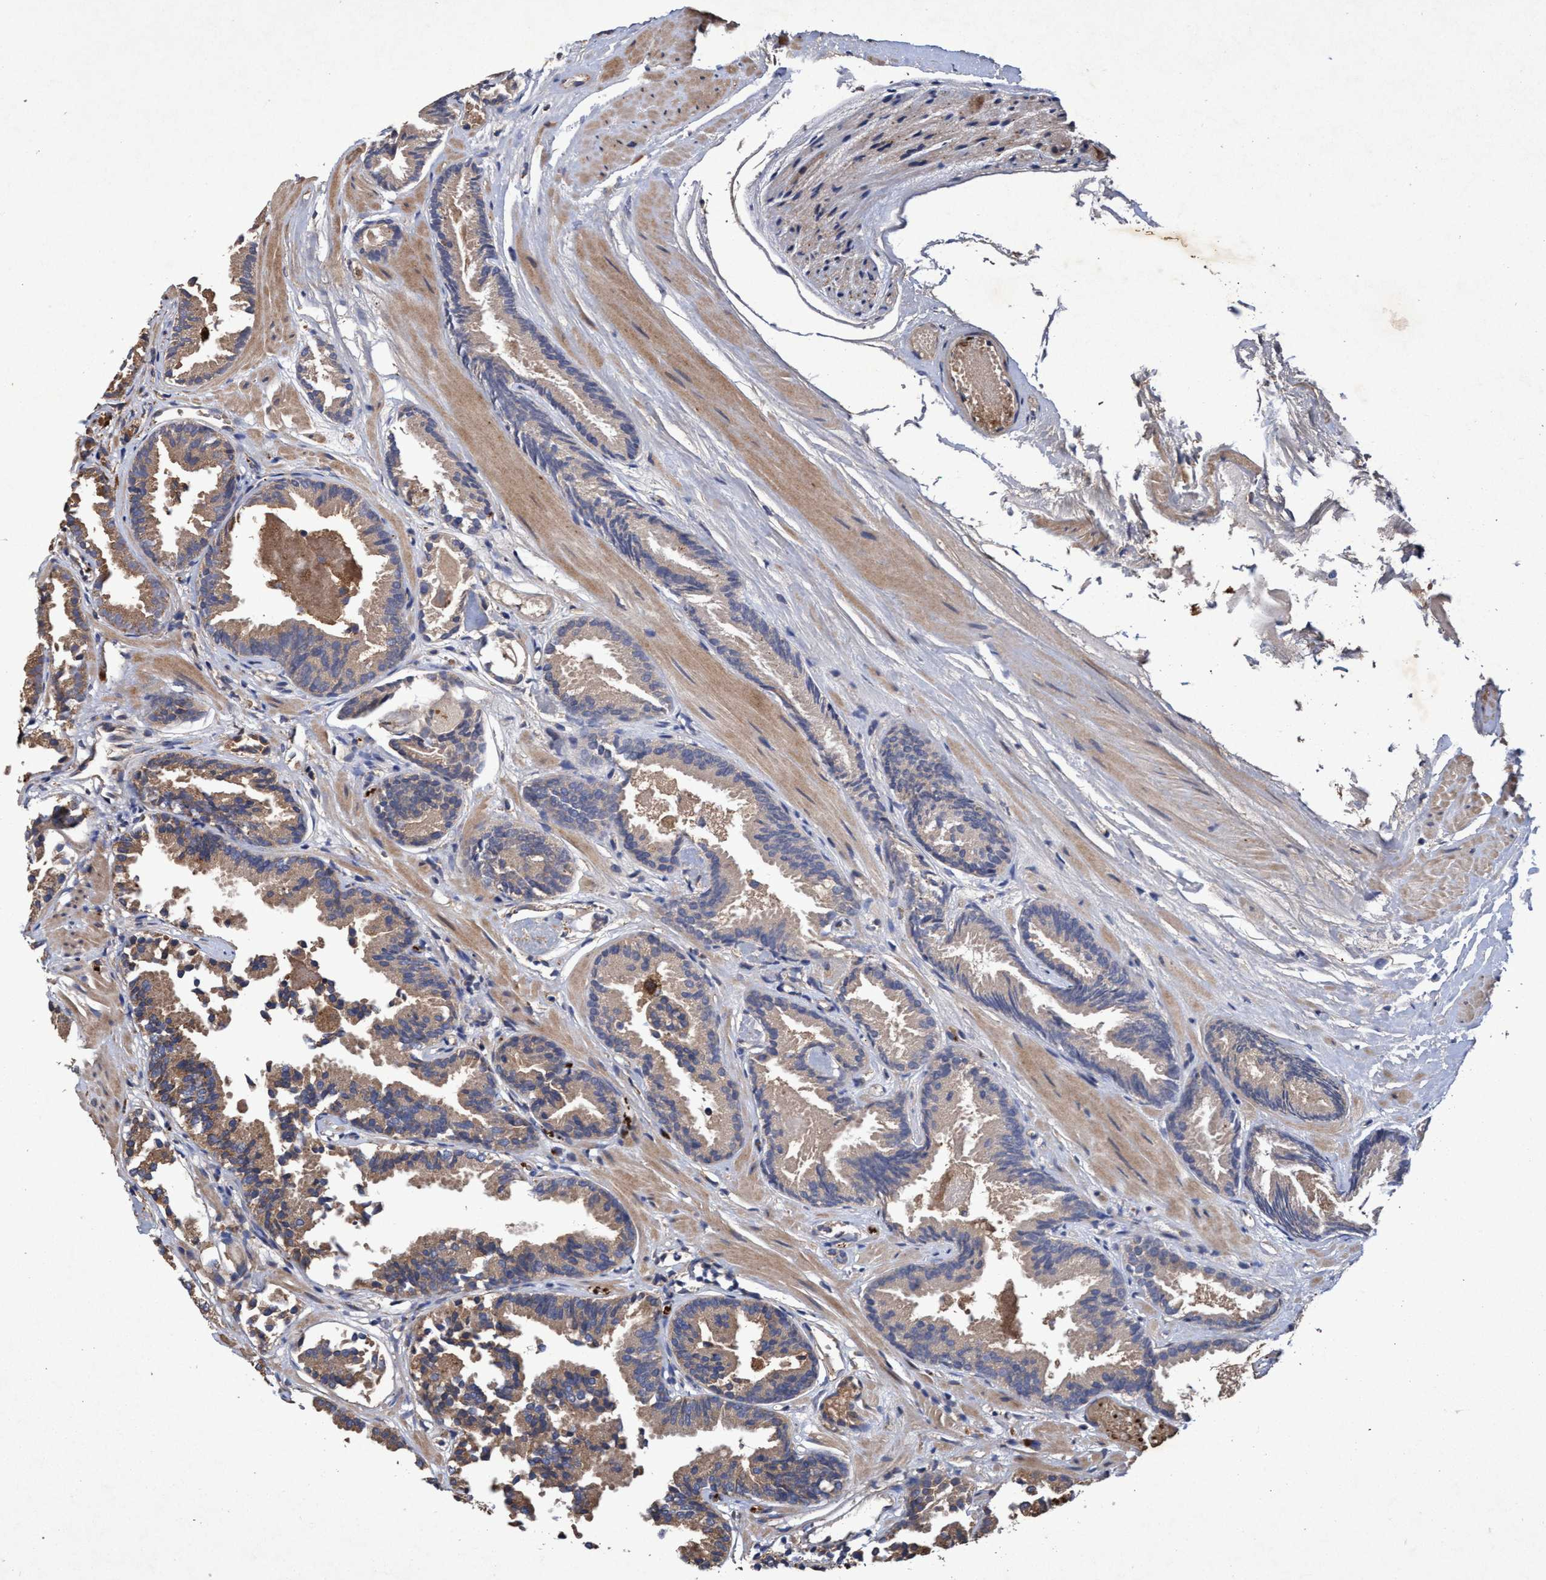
{"staining": {"intensity": "weak", "quantity": "25%-75%", "location": "cytoplasmic/membranous"}, "tissue": "prostate cancer", "cell_type": "Tumor cells", "image_type": "cancer", "snomed": [{"axis": "morphology", "description": "Adenocarcinoma, Low grade"}, {"axis": "topography", "description": "Prostate"}], "caption": "Protein analysis of prostate cancer (low-grade adenocarcinoma) tissue reveals weak cytoplasmic/membranous expression in about 25%-75% of tumor cells.", "gene": "CHMP6", "patient": {"sex": "male", "age": 51}}